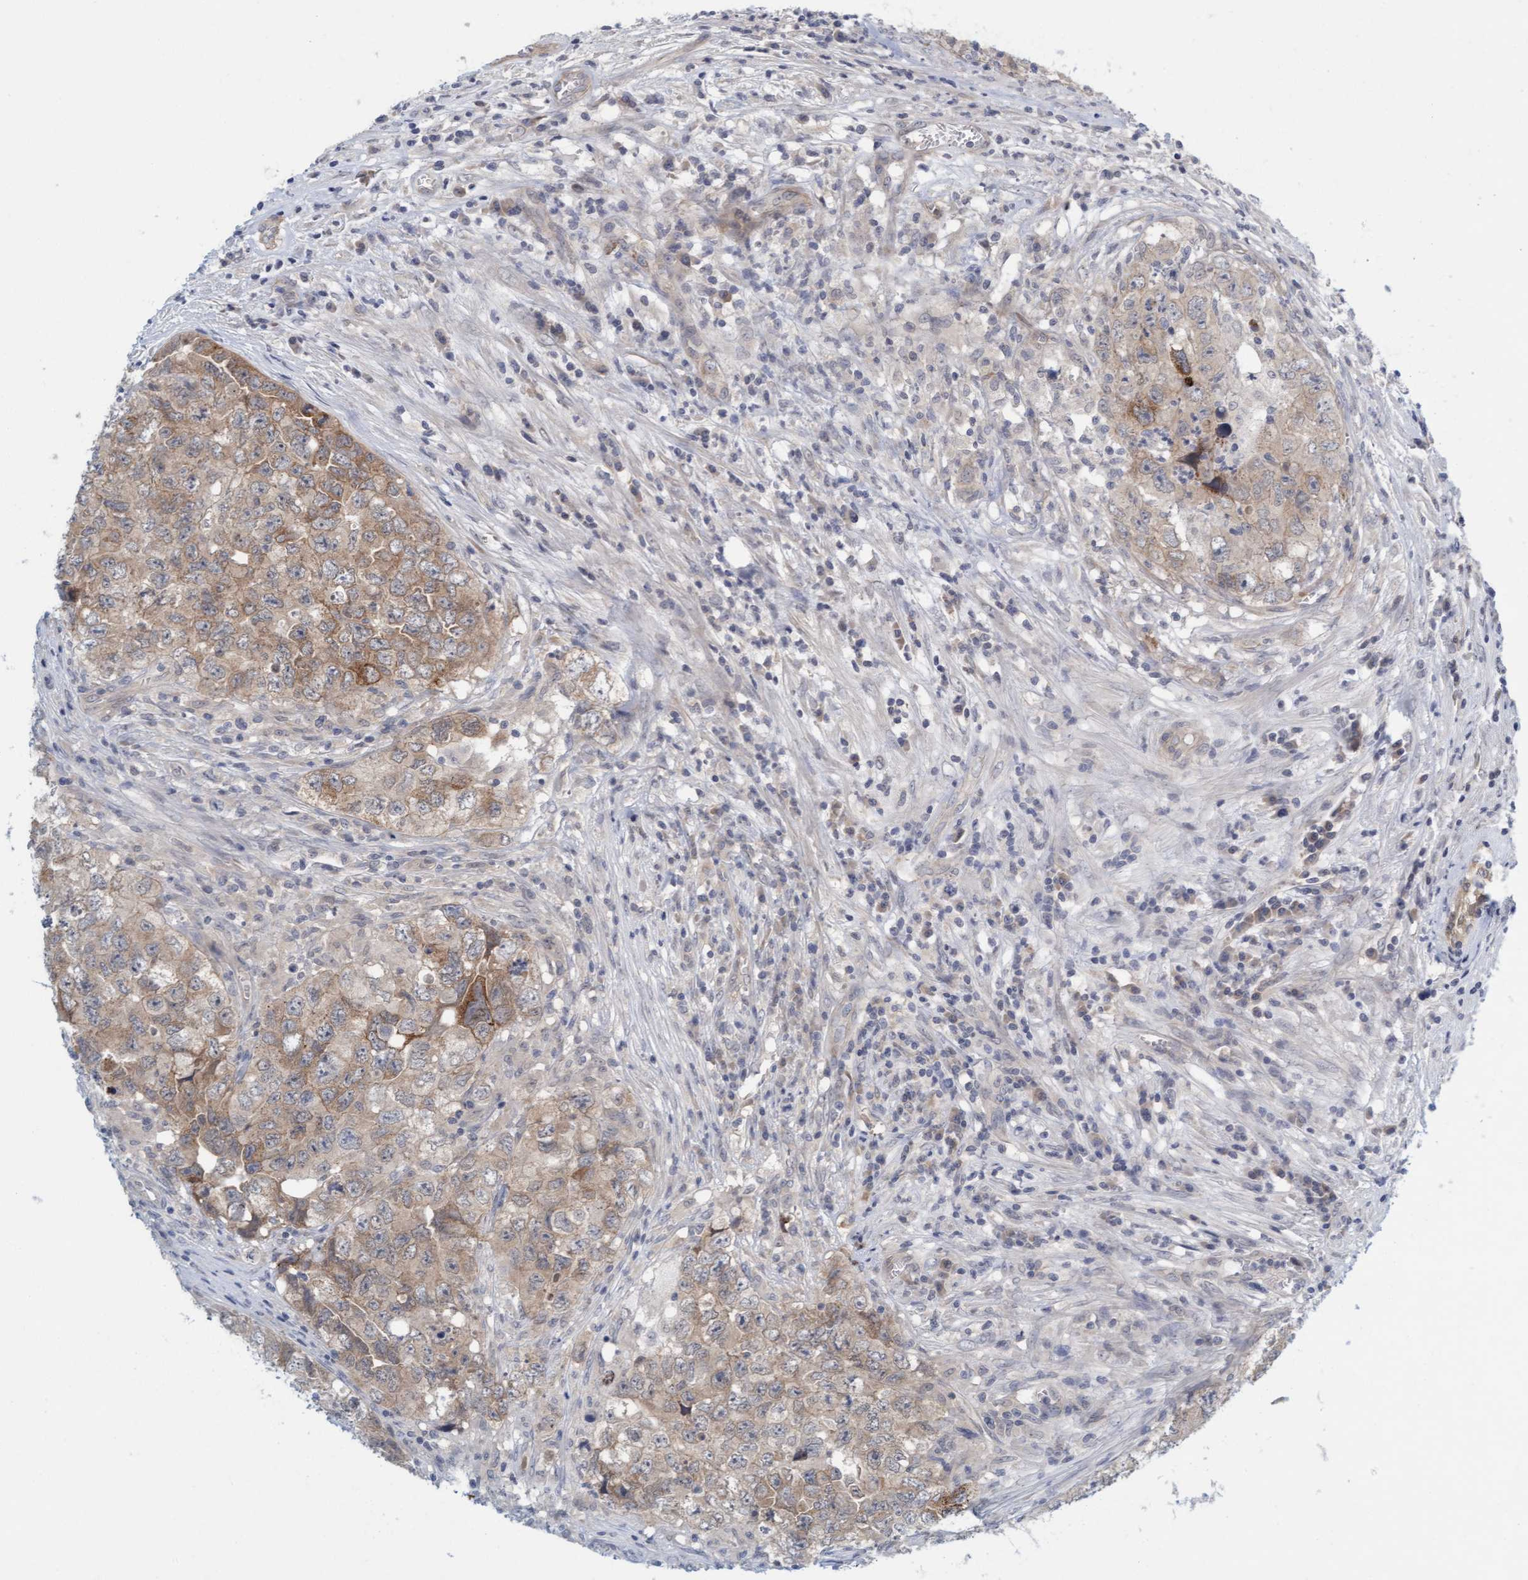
{"staining": {"intensity": "weak", "quantity": ">75%", "location": "cytoplasmic/membranous"}, "tissue": "testis cancer", "cell_type": "Tumor cells", "image_type": "cancer", "snomed": [{"axis": "morphology", "description": "Seminoma, NOS"}, {"axis": "morphology", "description": "Carcinoma, Embryonal, NOS"}, {"axis": "topography", "description": "Testis"}], "caption": "A brown stain shows weak cytoplasmic/membranous expression of a protein in testis cancer (embryonal carcinoma) tumor cells. (DAB IHC, brown staining for protein, blue staining for nuclei).", "gene": "TSTD2", "patient": {"sex": "male", "age": 43}}